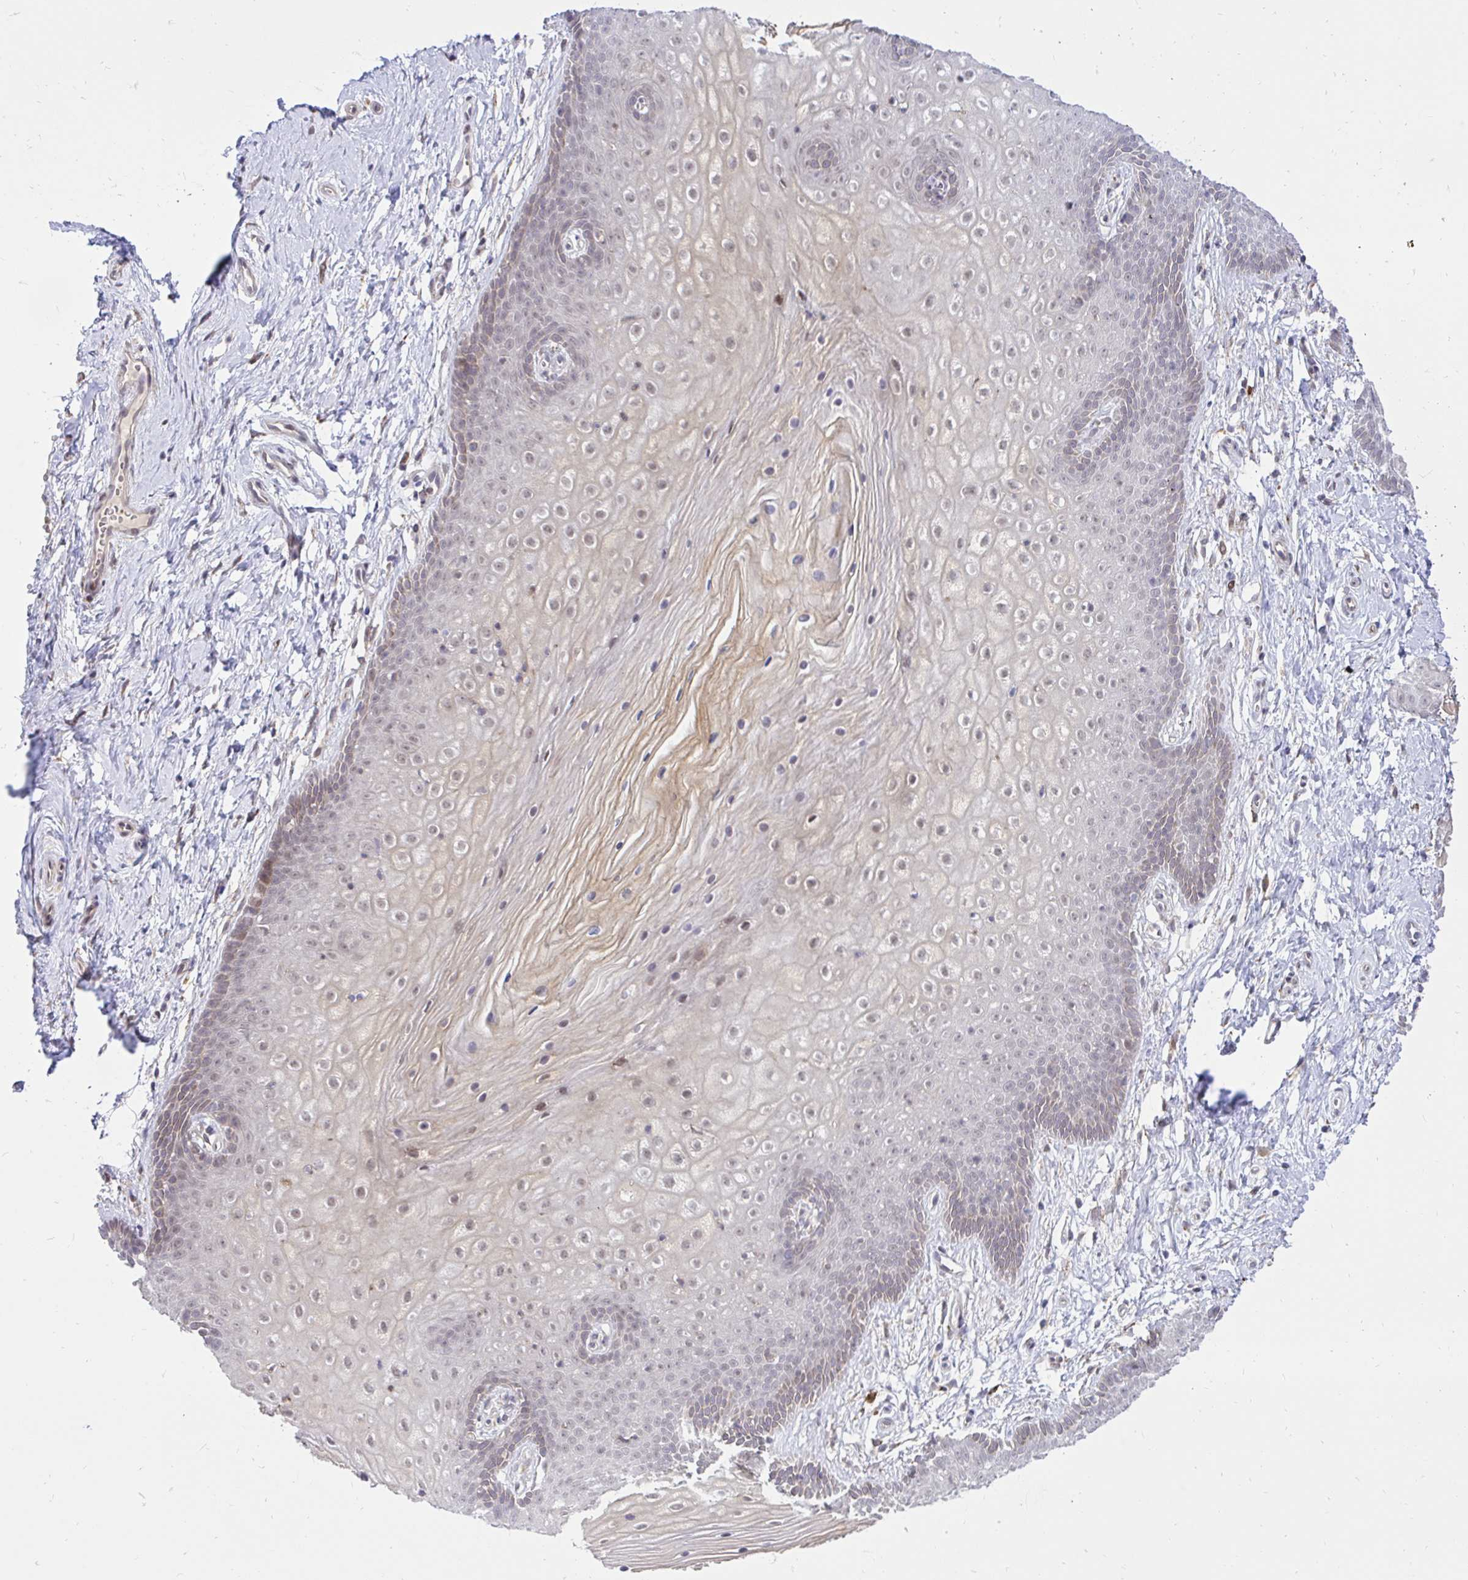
{"staining": {"intensity": "weak", "quantity": "<25%", "location": "cytoplasmic/membranous,nuclear"}, "tissue": "vagina", "cell_type": "Squamous epithelial cells", "image_type": "normal", "snomed": [{"axis": "morphology", "description": "Normal tissue, NOS"}, {"axis": "topography", "description": "Vagina"}], "caption": "This is an IHC image of unremarkable human vagina. There is no positivity in squamous epithelial cells.", "gene": "NAALAD2", "patient": {"sex": "female", "age": 38}}